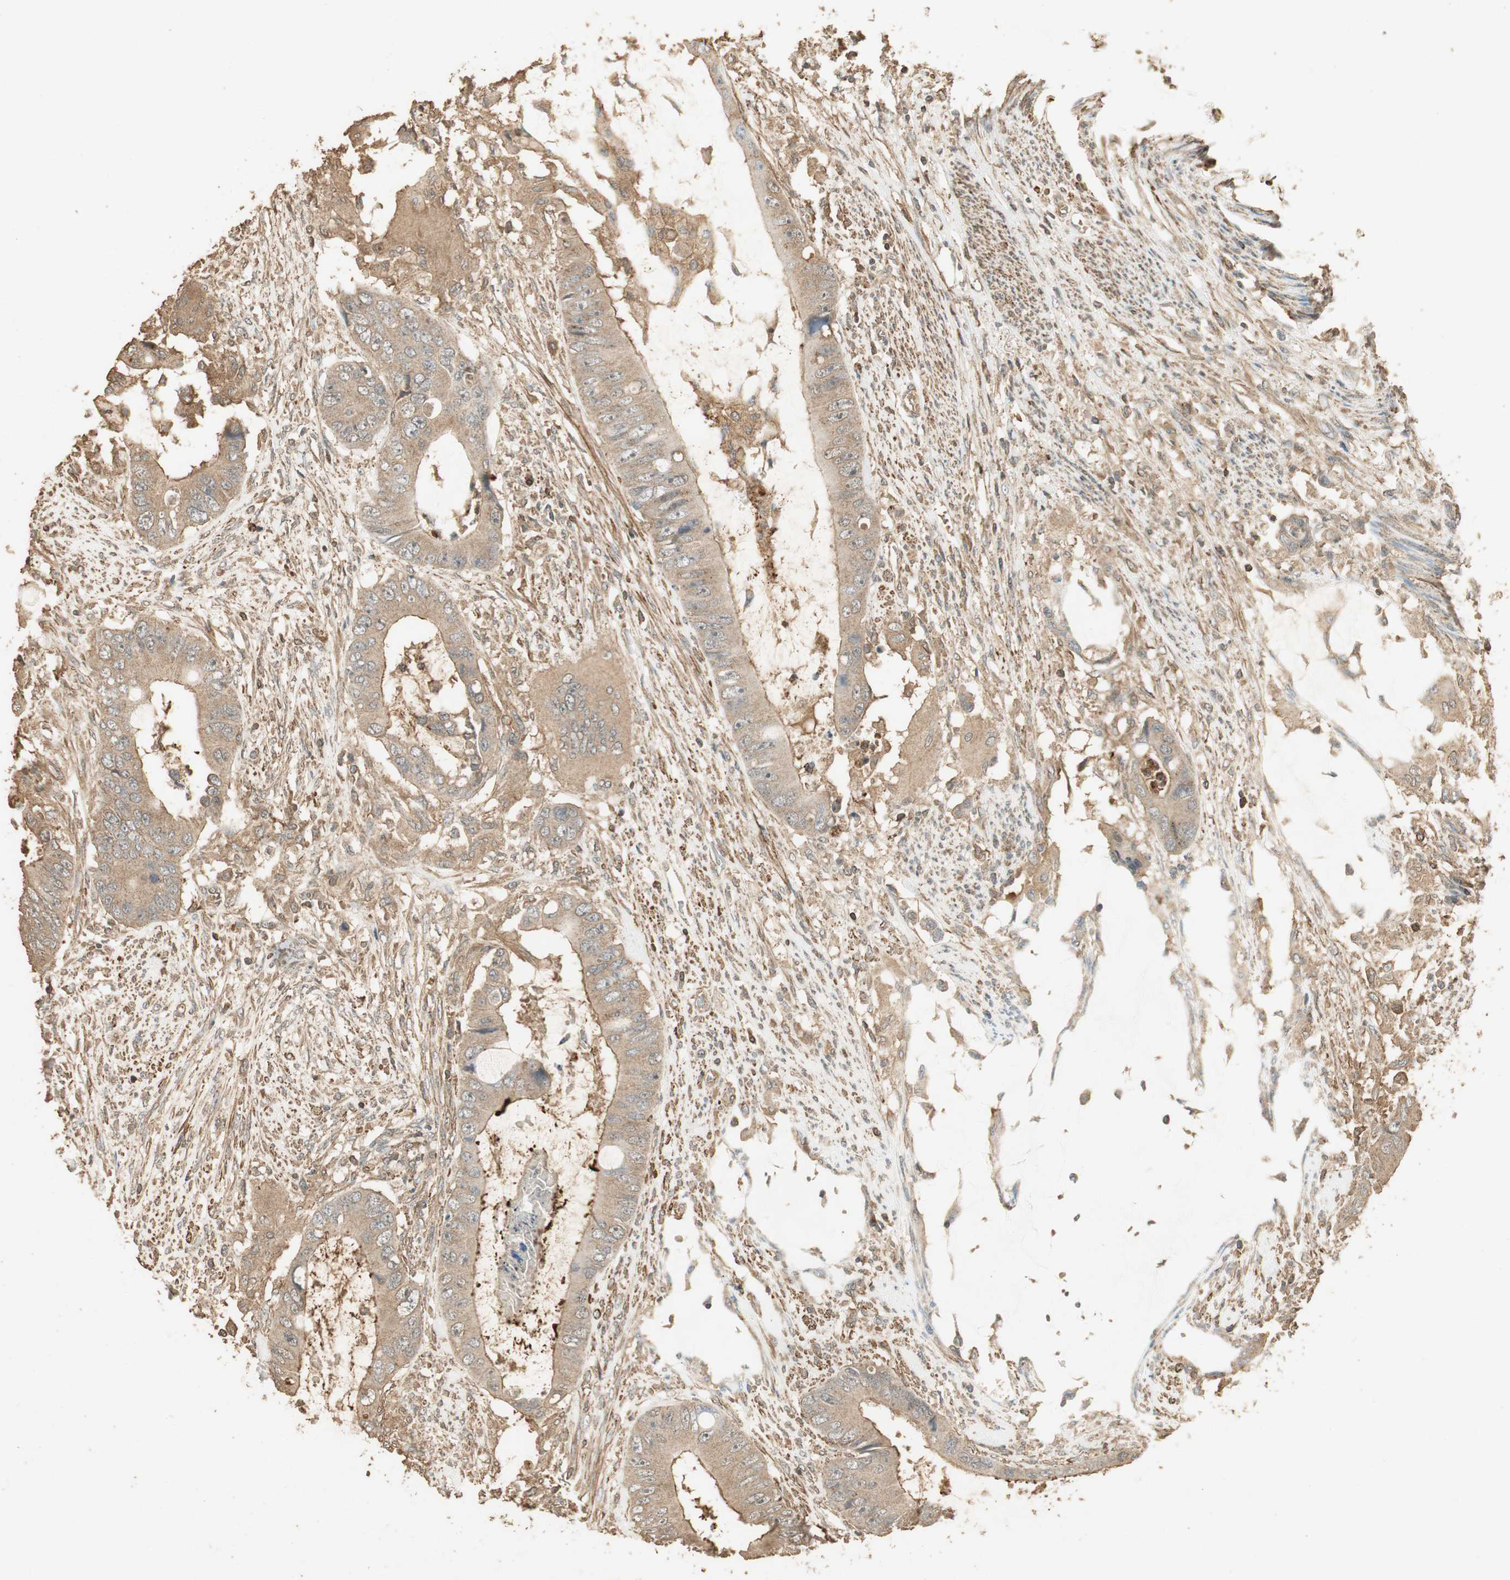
{"staining": {"intensity": "moderate", "quantity": "25%-75%", "location": "cytoplasmic/membranous"}, "tissue": "colorectal cancer", "cell_type": "Tumor cells", "image_type": "cancer", "snomed": [{"axis": "morphology", "description": "Adenocarcinoma, NOS"}, {"axis": "topography", "description": "Rectum"}], "caption": "Protein expression analysis of colorectal adenocarcinoma demonstrates moderate cytoplasmic/membranous staining in about 25%-75% of tumor cells.", "gene": "USP2", "patient": {"sex": "female", "age": 77}}